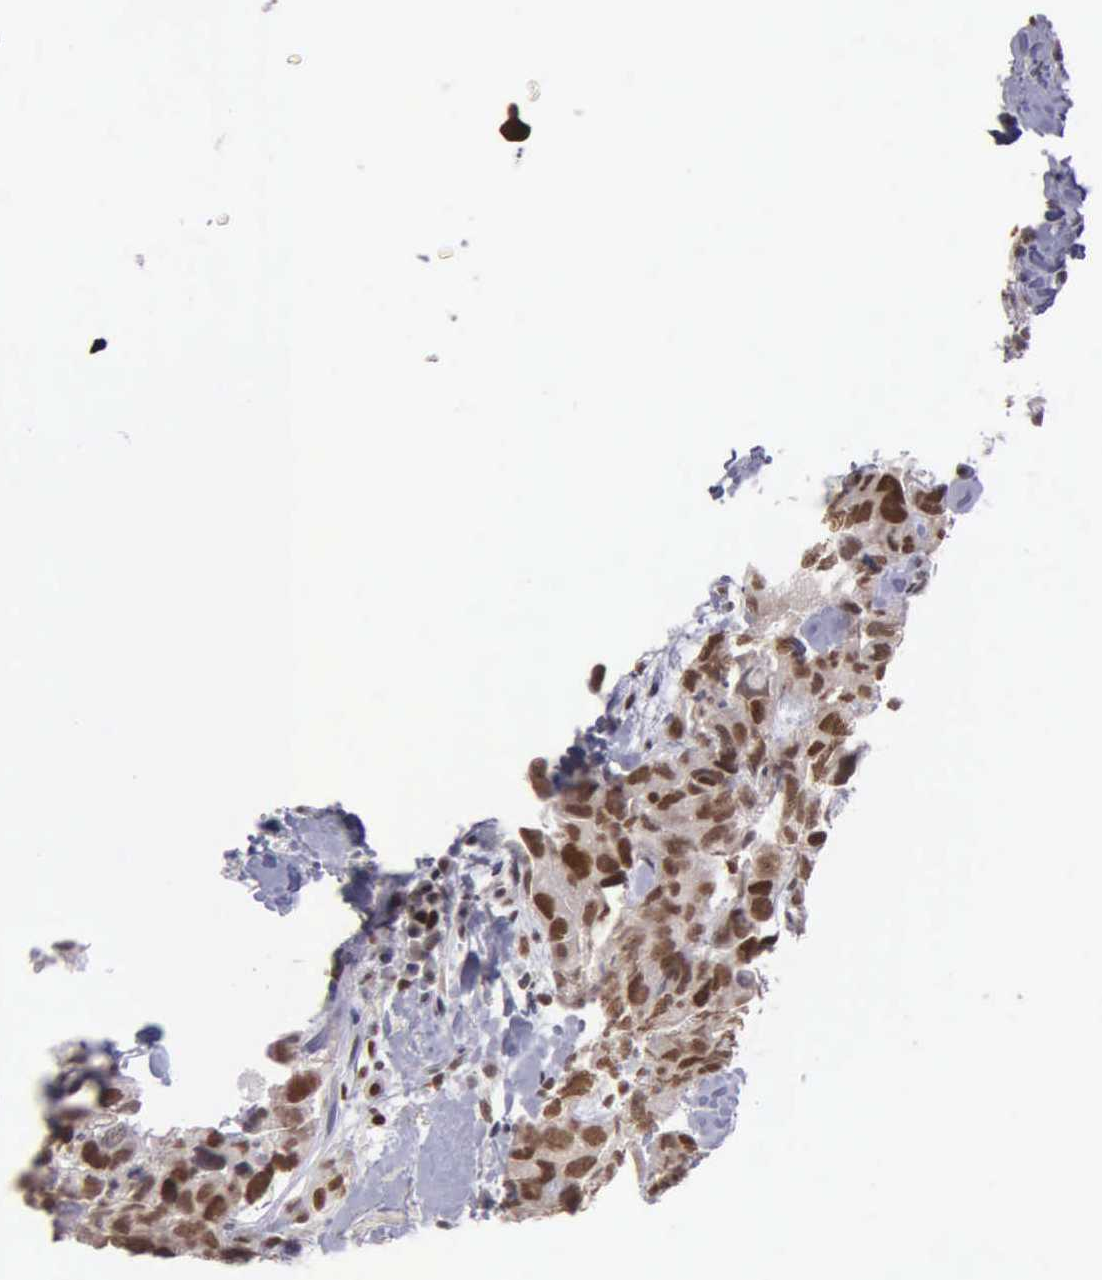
{"staining": {"intensity": "strong", "quantity": ">75%", "location": "cytoplasmic/membranous,nuclear"}, "tissue": "breast cancer", "cell_type": "Tumor cells", "image_type": "cancer", "snomed": [{"axis": "morphology", "description": "Duct carcinoma"}, {"axis": "topography", "description": "Breast"}], "caption": "IHC (DAB) staining of breast intraductal carcinoma exhibits strong cytoplasmic/membranous and nuclear protein expression in about >75% of tumor cells.", "gene": "UBR7", "patient": {"sex": "female", "age": 91}}